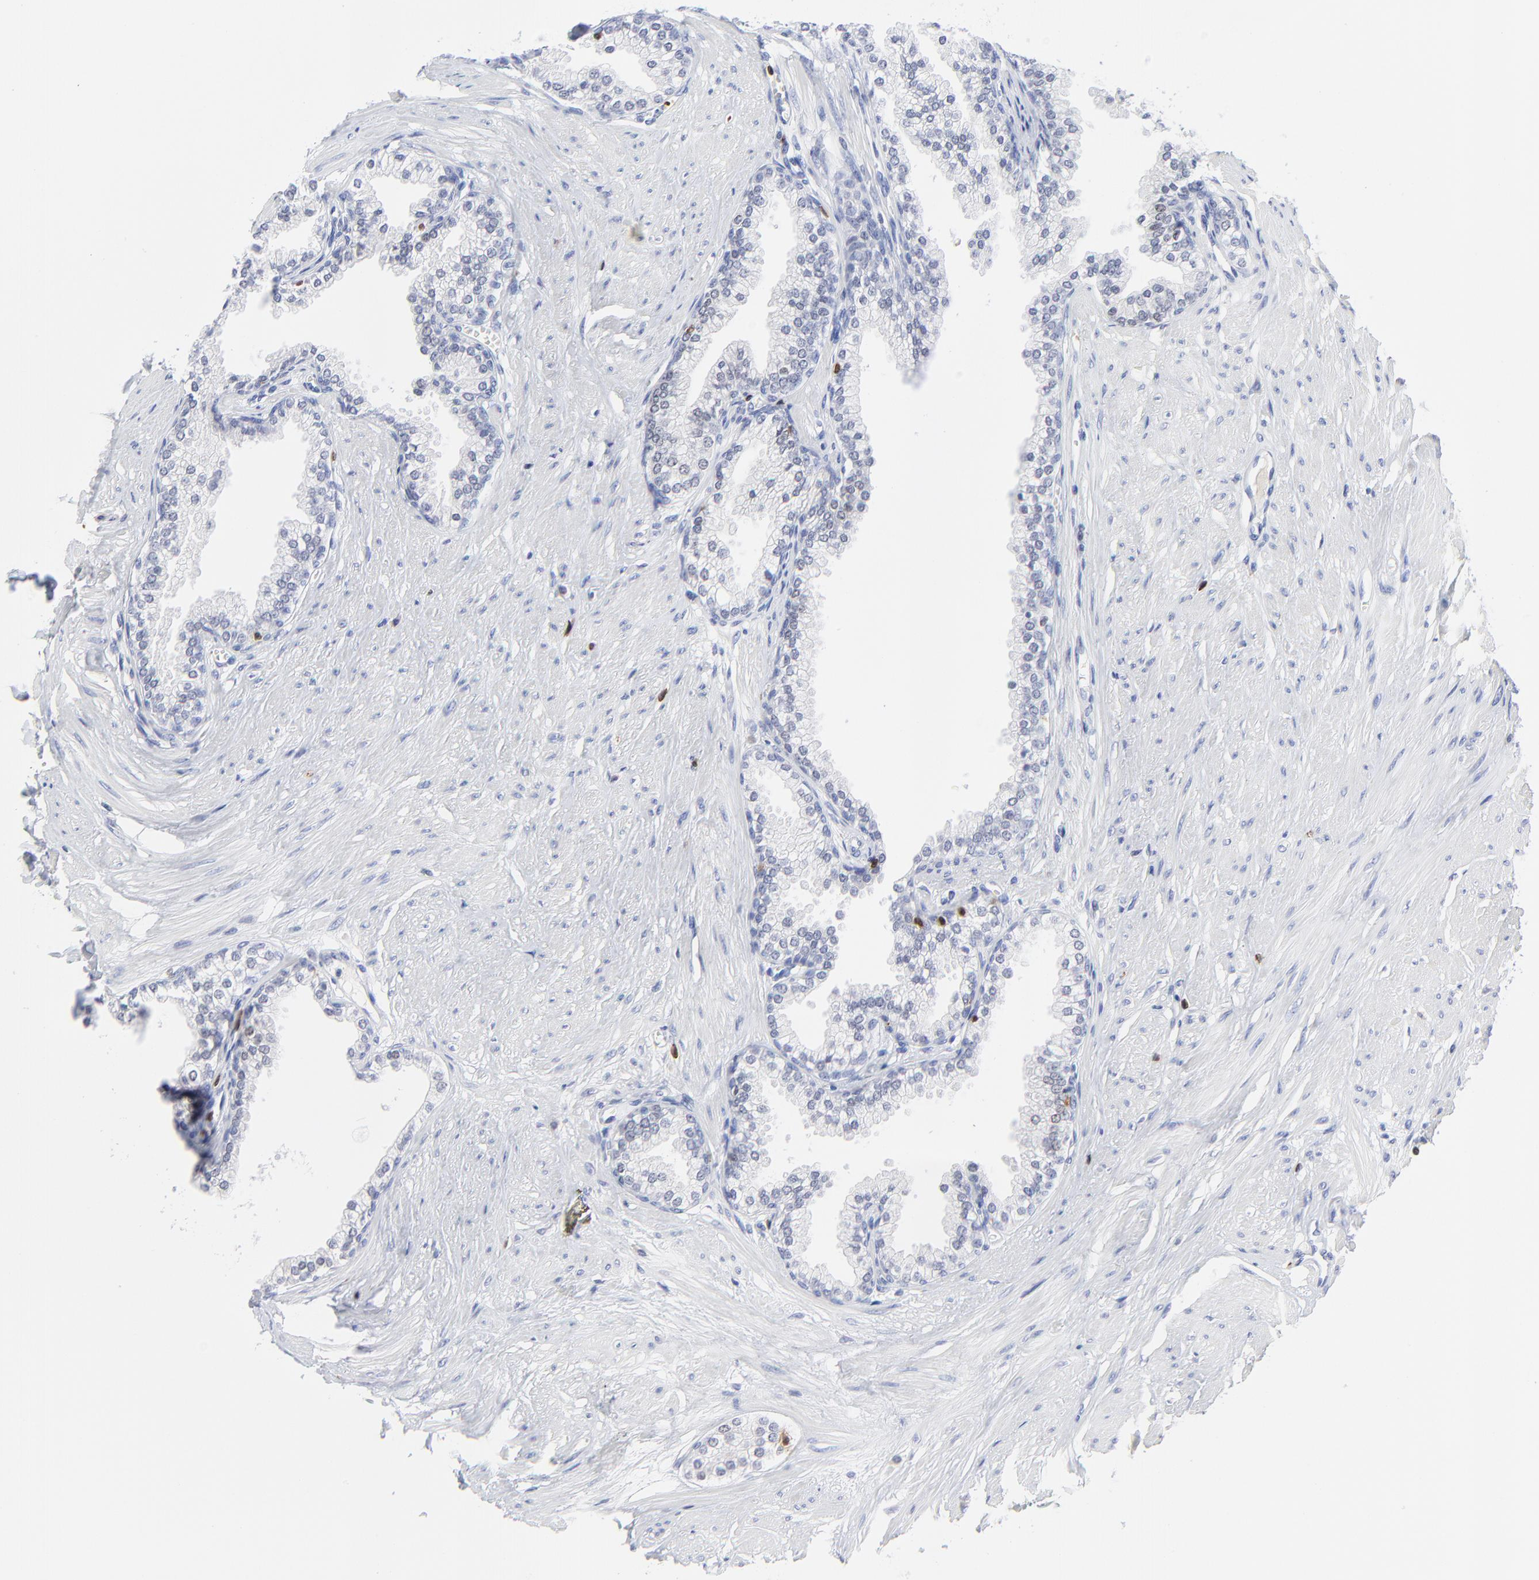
{"staining": {"intensity": "negative", "quantity": "none", "location": "none"}, "tissue": "prostate", "cell_type": "Glandular cells", "image_type": "normal", "snomed": [{"axis": "morphology", "description": "Normal tissue, NOS"}, {"axis": "topography", "description": "Prostate"}], "caption": "The image reveals no staining of glandular cells in normal prostate. Brightfield microscopy of IHC stained with DAB (3,3'-diaminobenzidine) (brown) and hematoxylin (blue), captured at high magnification.", "gene": "ZAP70", "patient": {"sex": "male", "age": 64}}